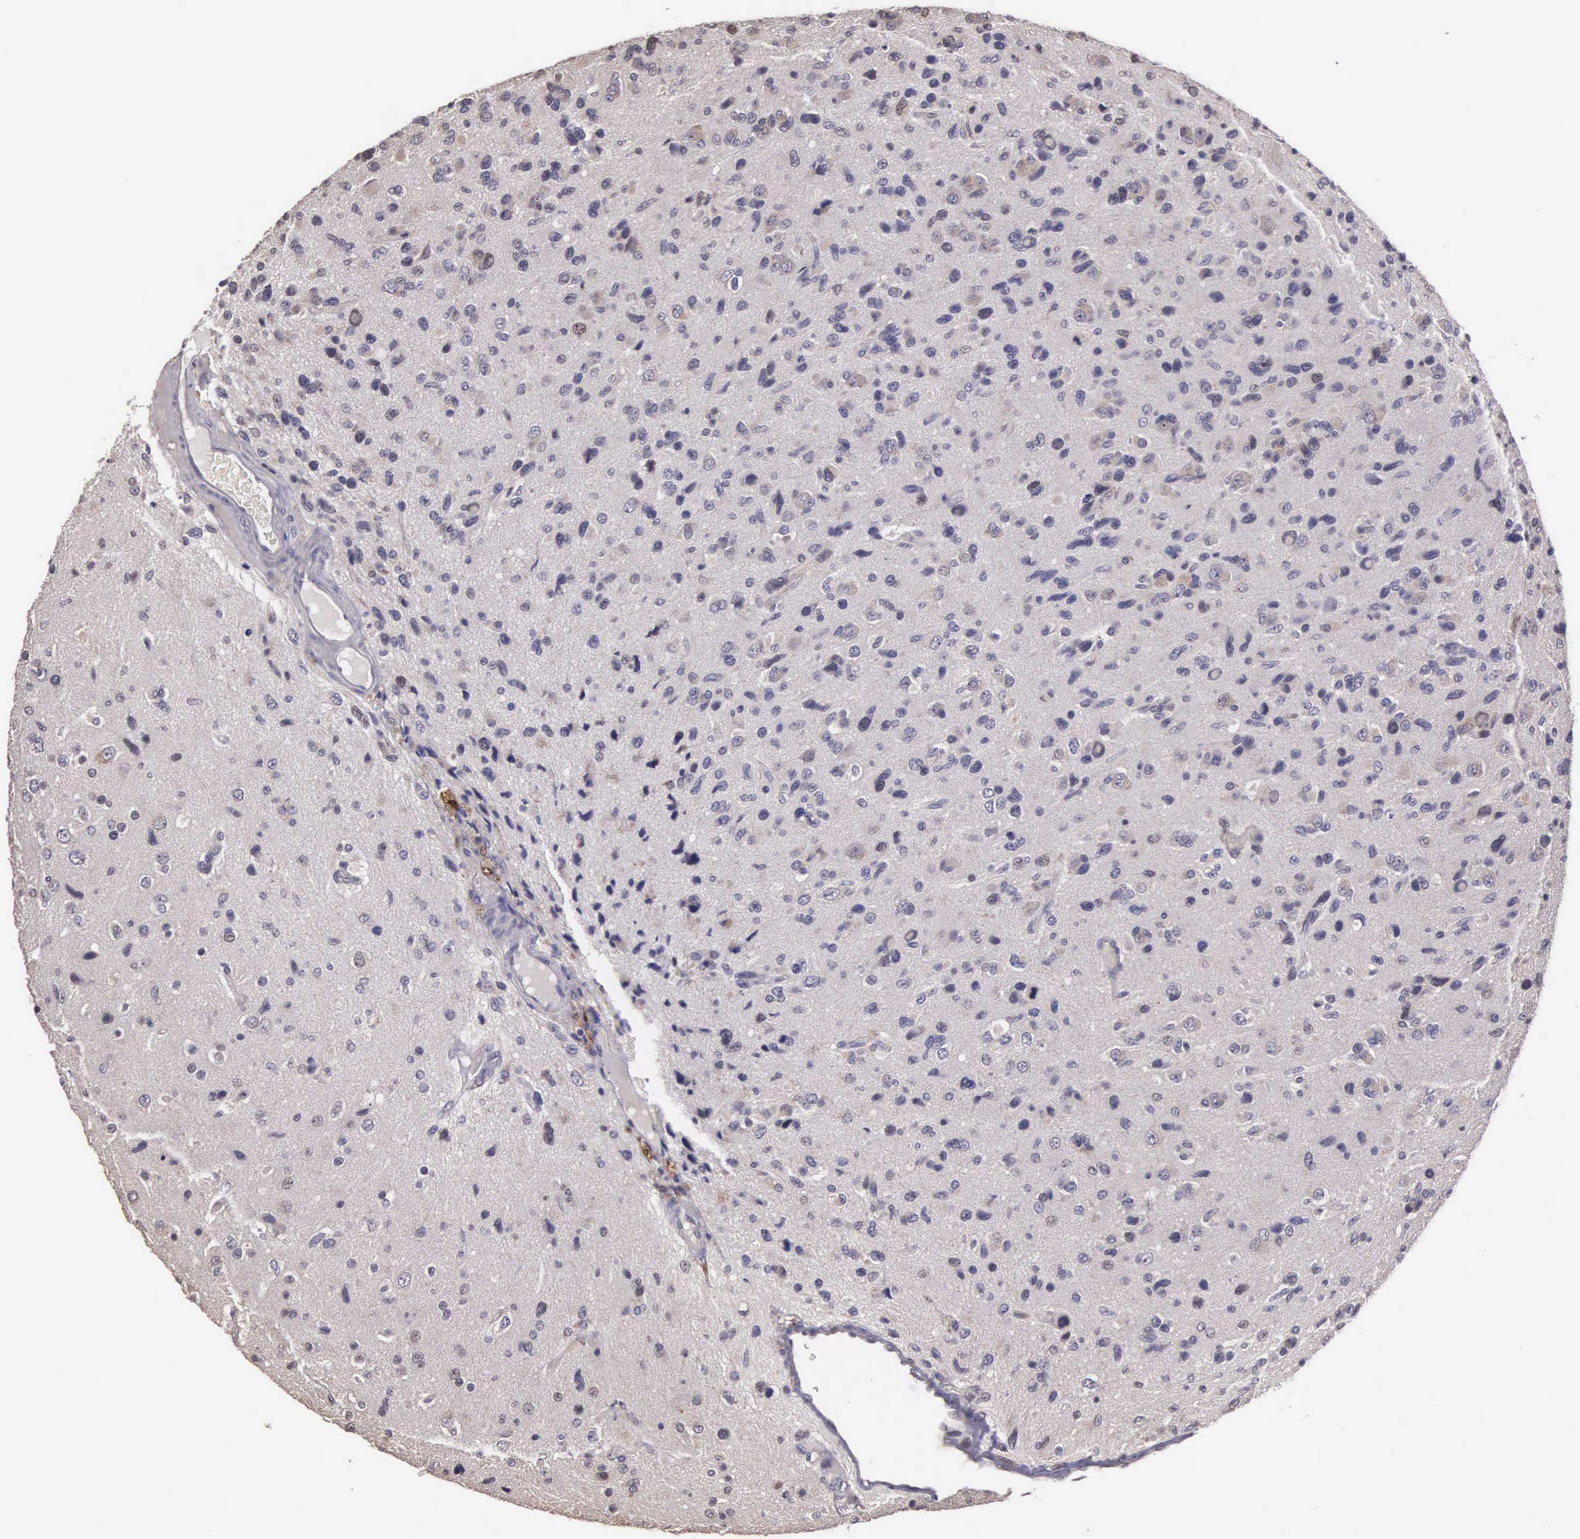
{"staining": {"intensity": "weak", "quantity": "25%-75%", "location": "cytoplasmic/membranous,nuclear"}, "tissue": "glioma", "cell_type": "Tumor cells", "image_type": "cancer", "snomed": [{"axis": "morphology", "description": "Glioma, malignant, High grade"}, {"axis": "topography", "description": "Brain"}], "caption": "Protein staining reveals weak cytoplasmic/membranous and nuclear expression in about 25%-75% of tumor cells in glioma.", "gene": "CDC45", "patient": {"sex": "male", "age": 77}}